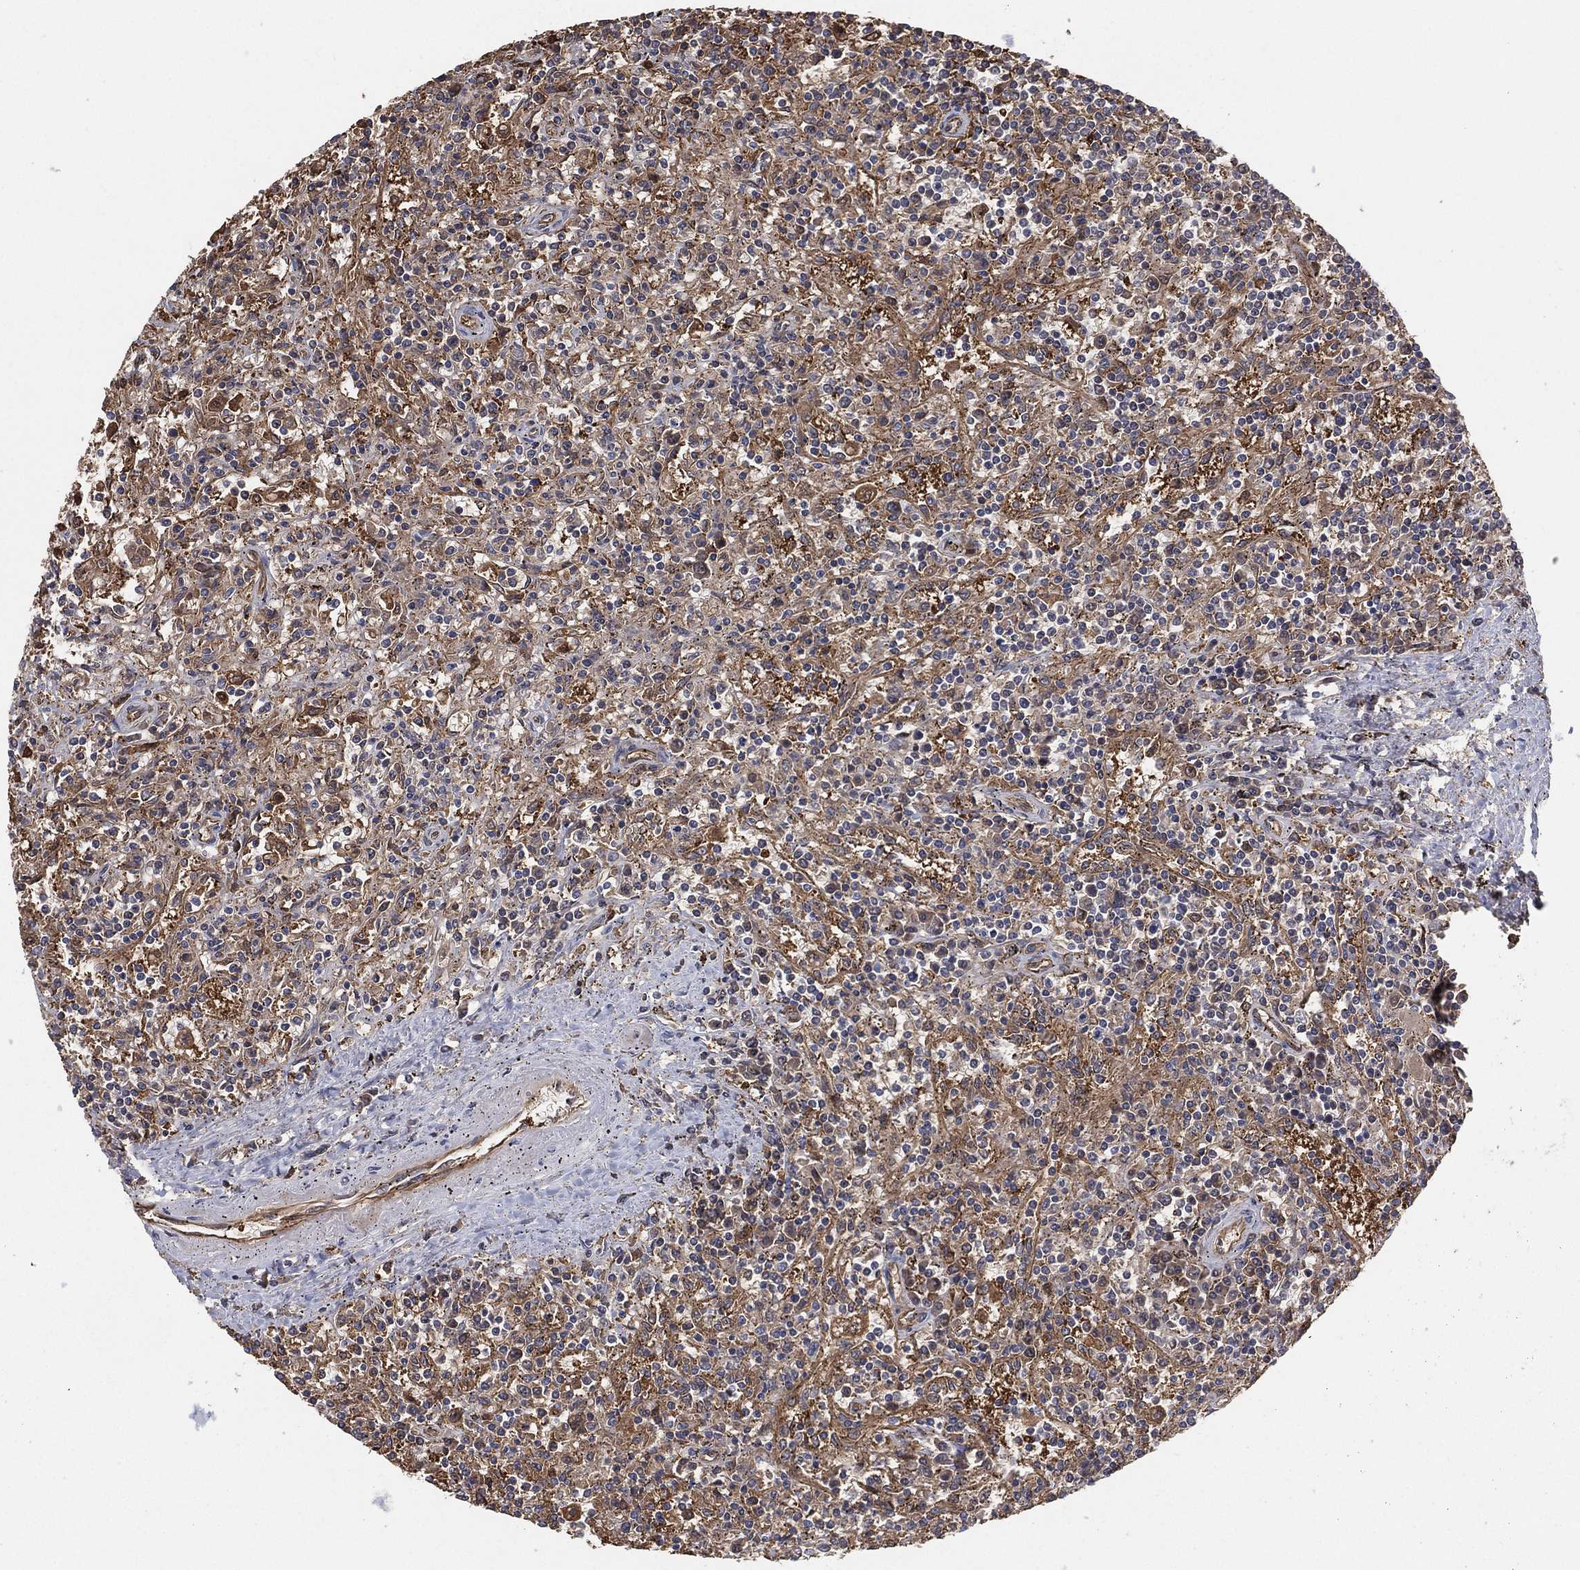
{"staining": {"intensity": "moderate", "quantity": "25%-75%", "location": "cytoplasmic/membranous"}, "tissue": "lymphoma", "cell_type": "Tumor cells", "image_type": "cancer", "snomed": [{"axis": "morphology", "description": "Malignant lymphoma, non-Hodgkin's type, Low grade"}, {"axis": "topography", "description": "Spleen"}], "caption": "Immunohistochemistry image of malignant lymphoma, non-Hodgkin's type (low-grade) stained for a protein (brown), which demonstrates medium levels of moderate cytoplasmic/membranous expression in about 25%-75% of tumor cells.", "gene": "PSMG4", "patient": {"sex": "male", "age": 62}}